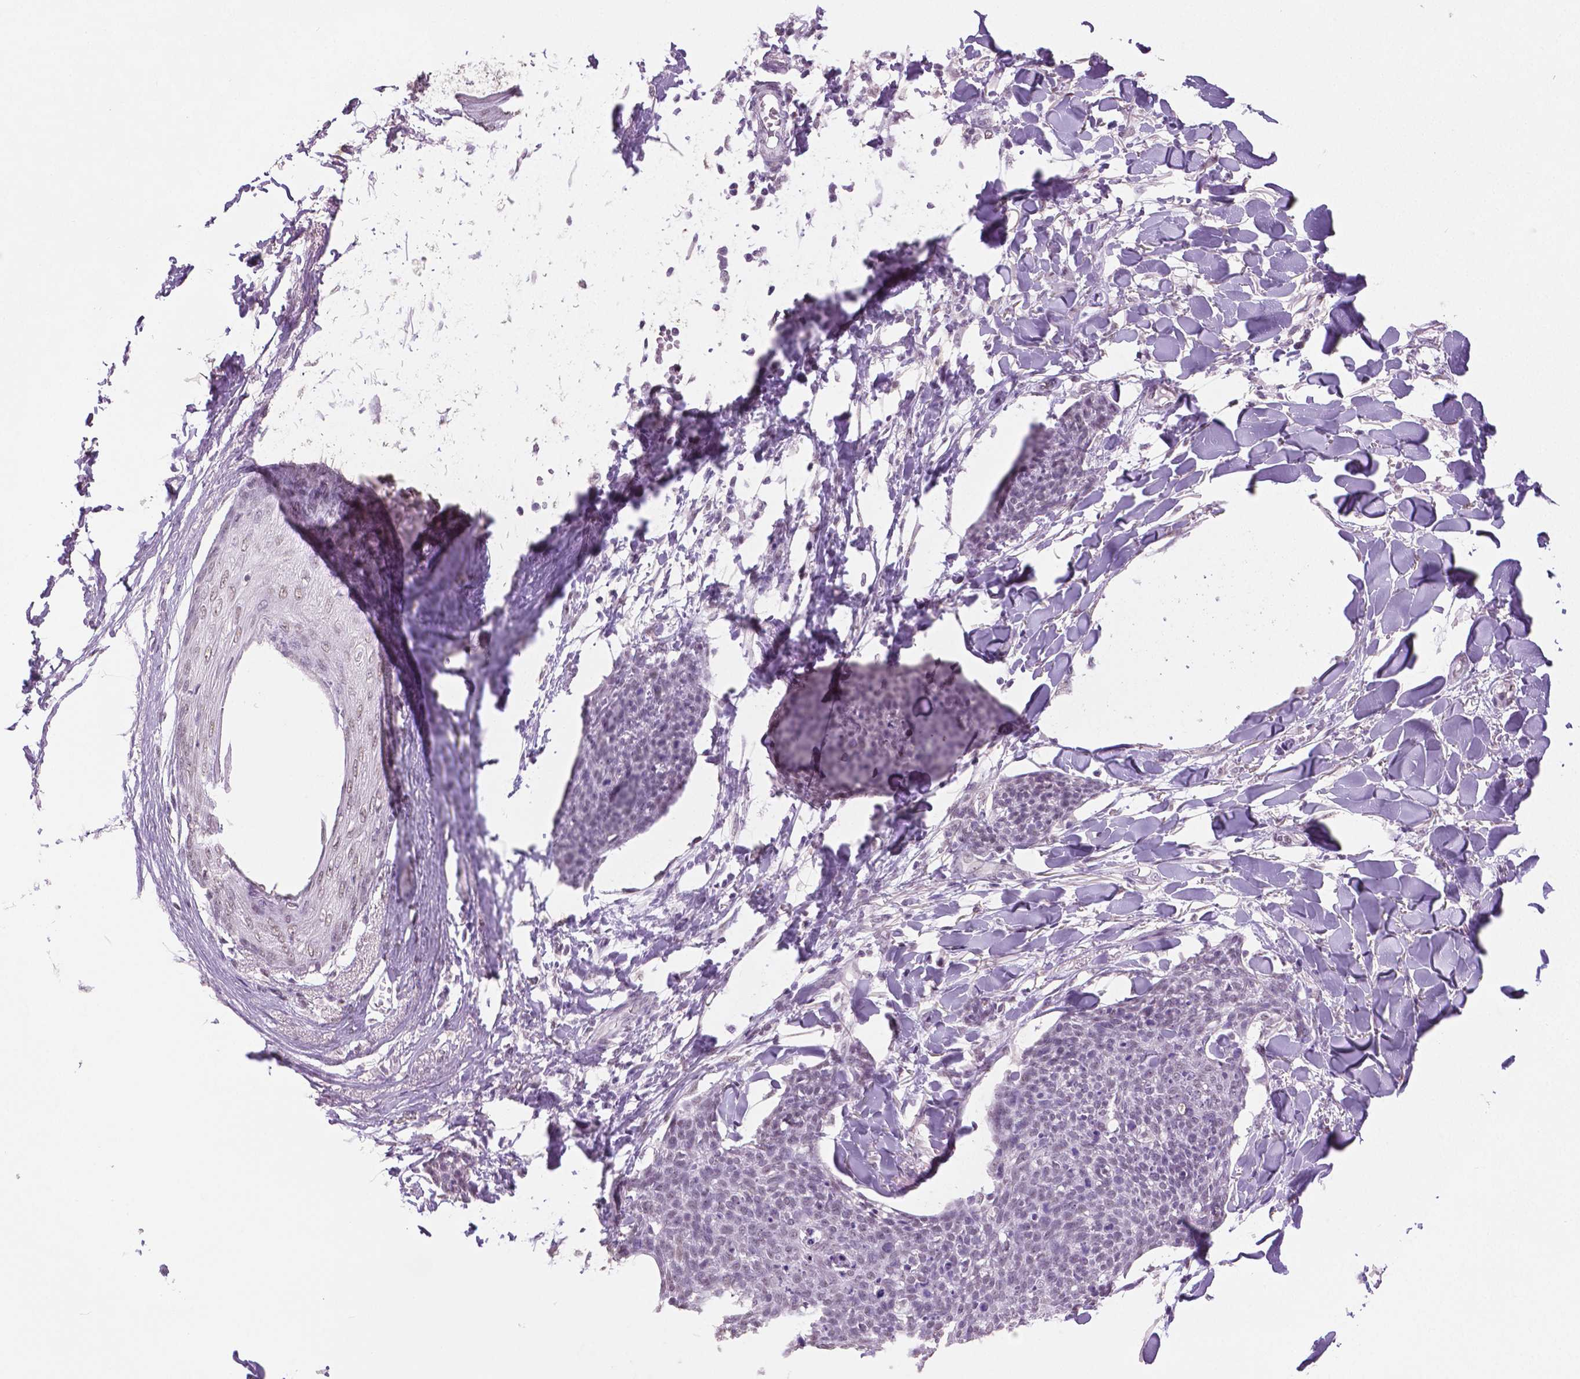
{"staining": {"intensity": "negative", "quantity": "none", "location": "none"}, "tissue": "skin cancer", "cell_type": "Tumor cells", "image_type": "cancer", "snomed": [{"axis": "morphology", "description": "Squamous cell carcinoma, NOS"}, {"axis": "topography", "description": "Skin"}, {"axis": "topography", "description": "Vulva"}], "caption": "Squamous cell carcinoma (skin) stained for a protein using immunohistochemistry (IHC) demonstrates no expression tumor cells.", "gene": "IGF2BP1", "patient": {"sex": "female", "age": 75}}